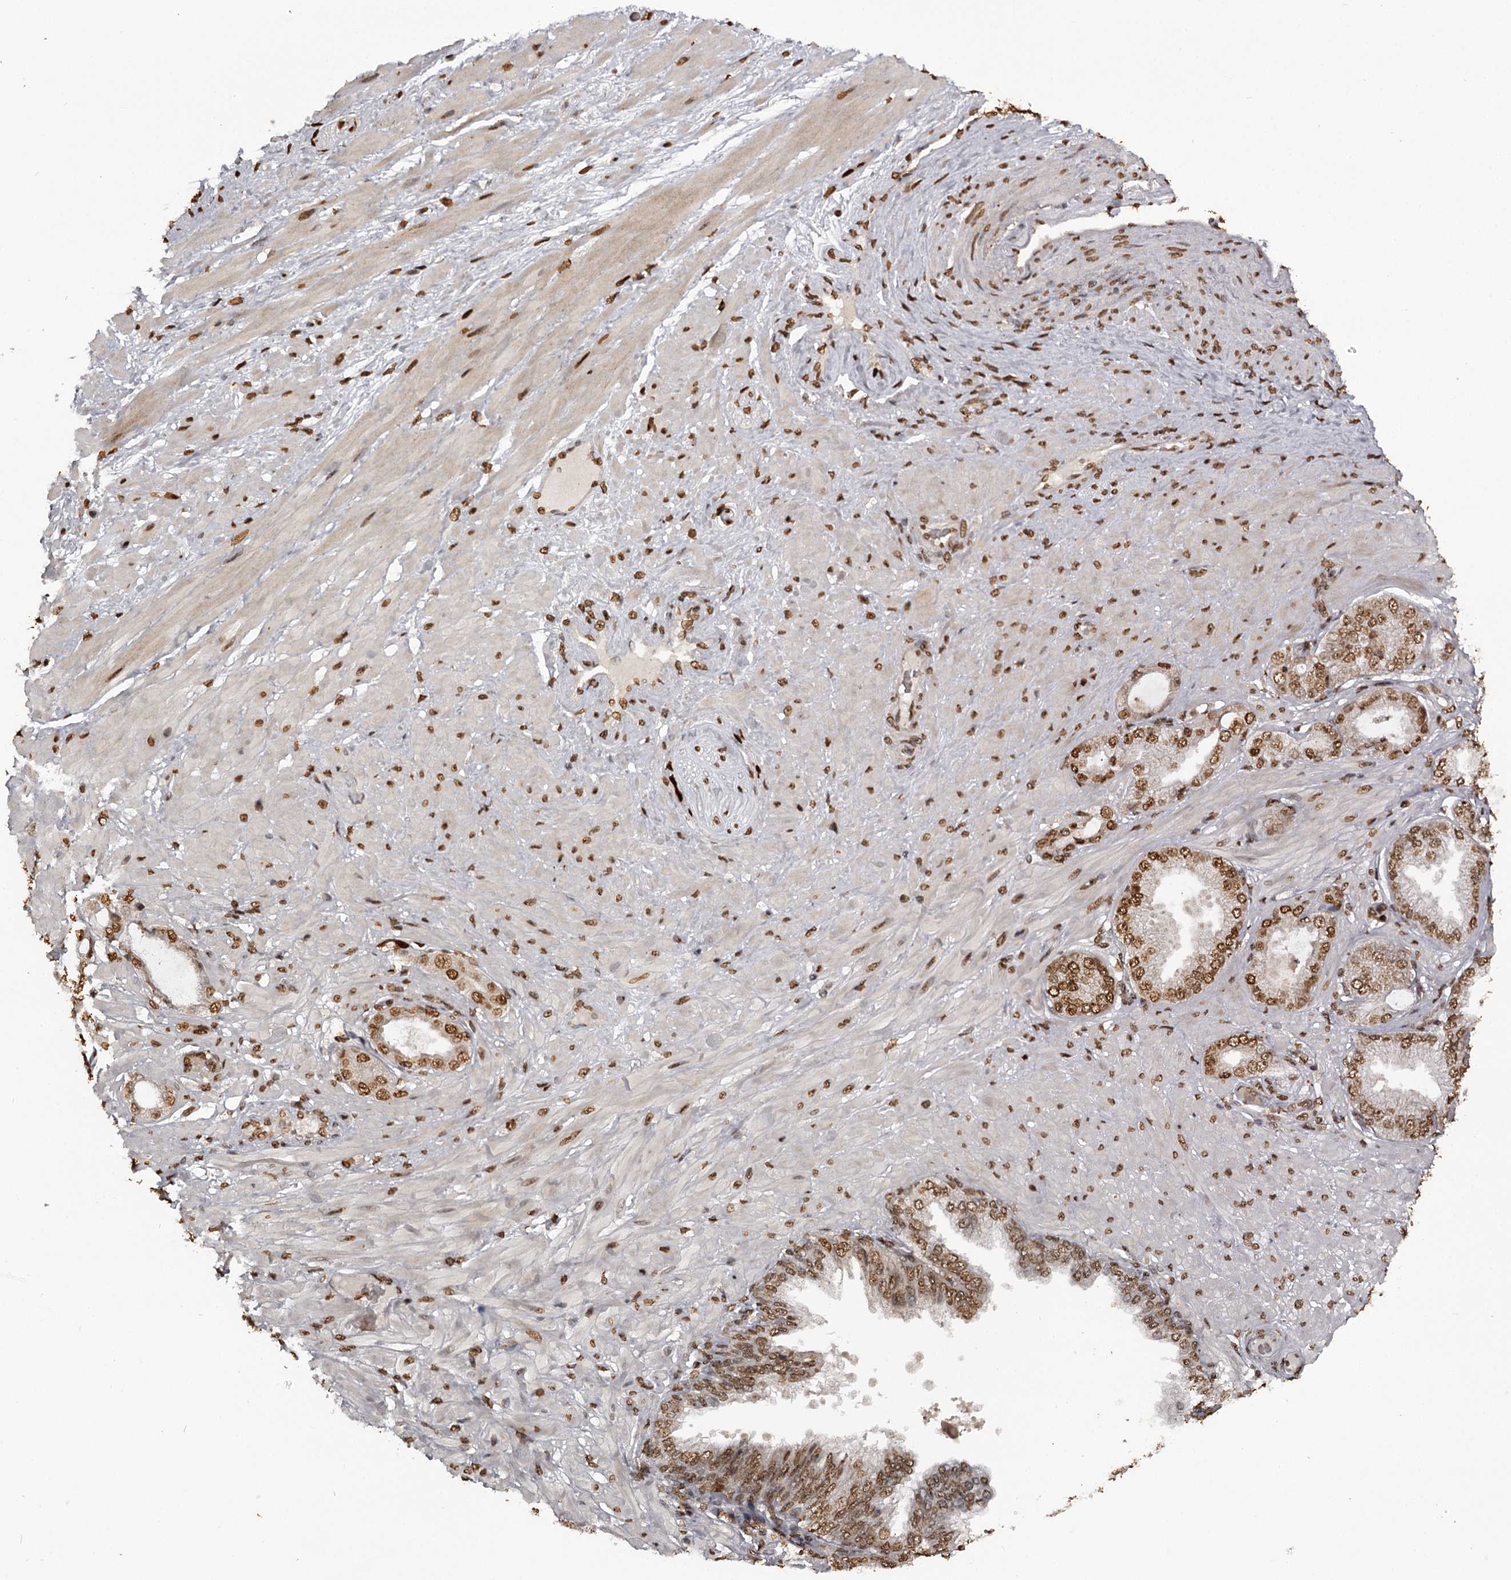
{"staining": {"intensity": "strong", "quantity": ">75%", "location": "nuclear"}, "tissue": "adipose tissue", "cell_type": "Adipocytes", "image_type": "normal", "snomed": [{"axis": "morphology", "description": "Normal tissue, NOS"}, {"axis": "morphology", "description": "Adenocarcinoma, Low grade"}, {"axis": "topography", "description": "Prostate"}, {"axis": "topography", "description": "Peripheral nerve tissue"}], "caption": "An image showing strong nuclear positivity in approximately >75% of adipocytes in benign adipose tissue, as visualized by brown immunohistochemical staining.", "gene": "THYN1", "patient": {"sex": "male", "age": 63}}